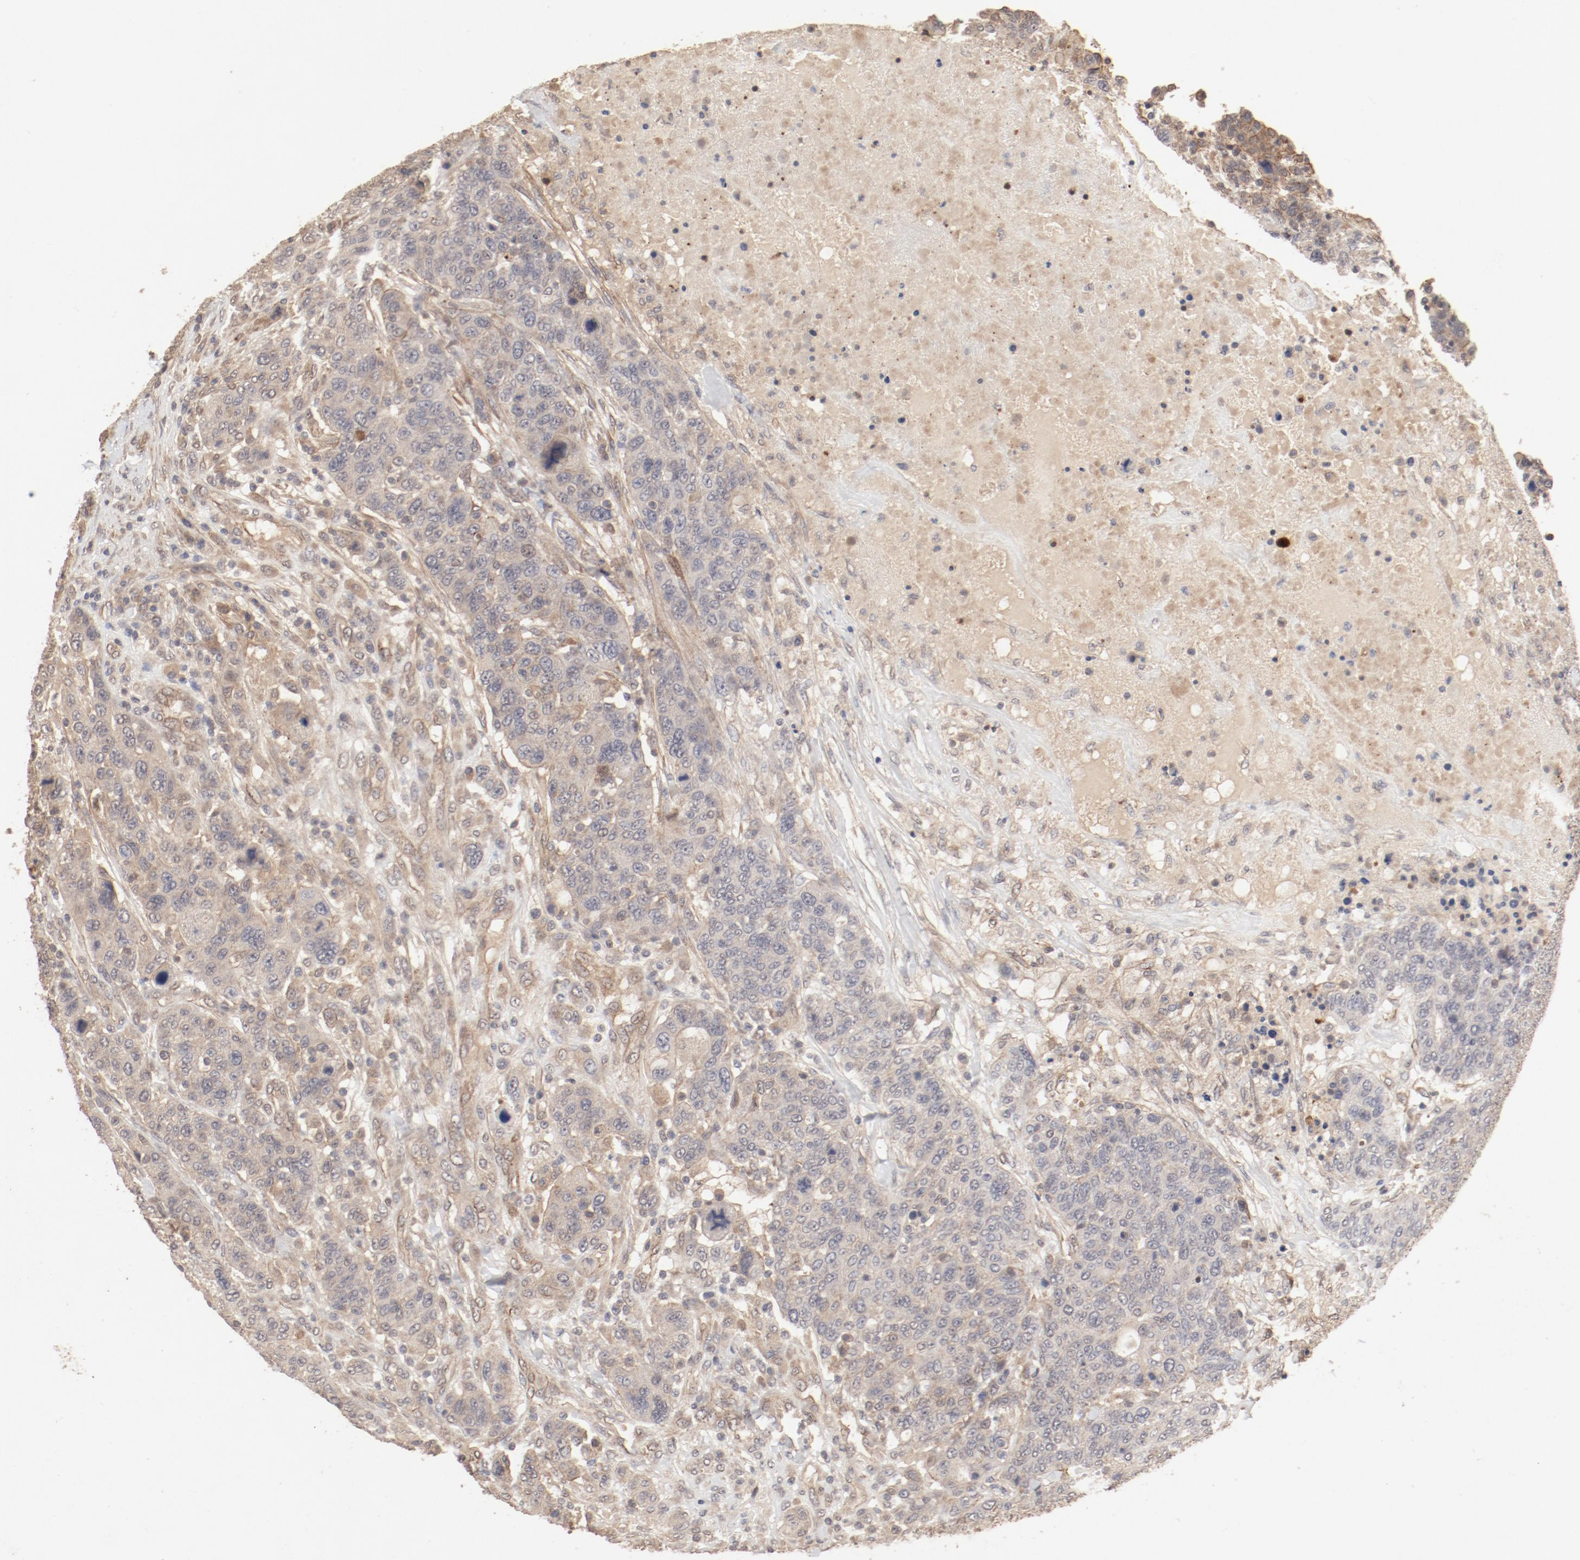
{"staining": {"intensity": "moderate", "quantity": ">75%", "location": "cytoplasmic/membranous"}, "tissue": "breast cancer", "cell_type": "Tumor cells", "image_type": "cancer", "snomed": [{"axis": "morphology", "description": "Duct carcinoma"}, {"axis": "topography", "description": "Breast"}], "caption": "About >75% of tumor cells in breast cancer show moderate cytoplasmic/membranous protein expression as visualized by brown immunohistochemical staining.", "gene": "IL3RA", "patient": {"sex": "female", "age": 37}}